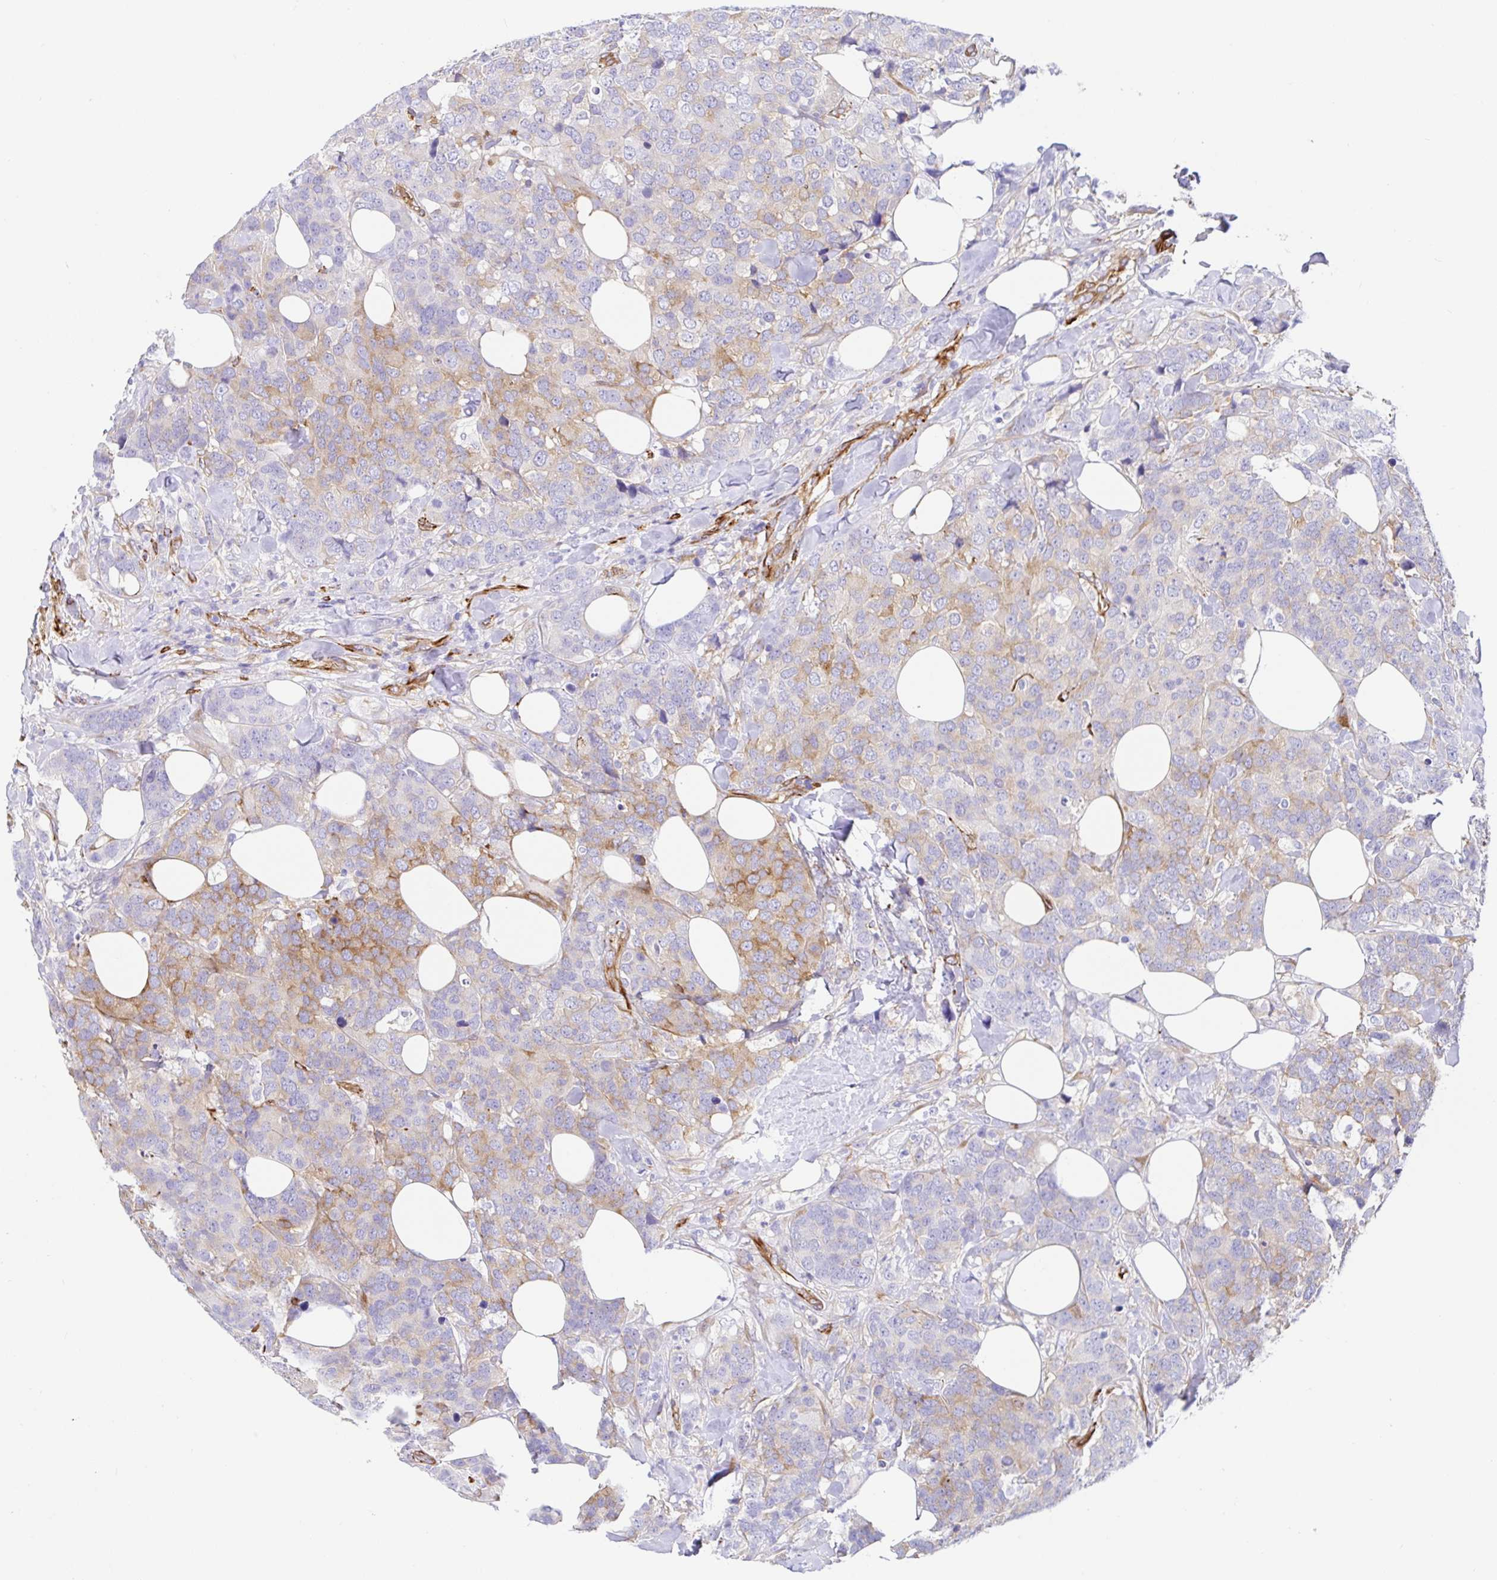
{"staining": {"intensity": "weak", "quantity": "25%-75%", "location": "cytoplasmic/membranous"}, "tissue": "breast cancer", "cell_type": "Tumor cells", "image_type": "cancer", "snomed": [{"axis": "morphology", "description": "Lobular carcinoma"}, {"axis": "topography", "description": "Breast"}], "caption": "A brown stain labels weak cytoplasmic/membranous positivity of a protein in breast lobular carcinoma tumor cells. (DAB (3,3'-diaminobenzidine) IHC with brightfield microscopy, high magnification).", "gene": "DOCK1", "patient": {"sex": "female", "age": 59}}